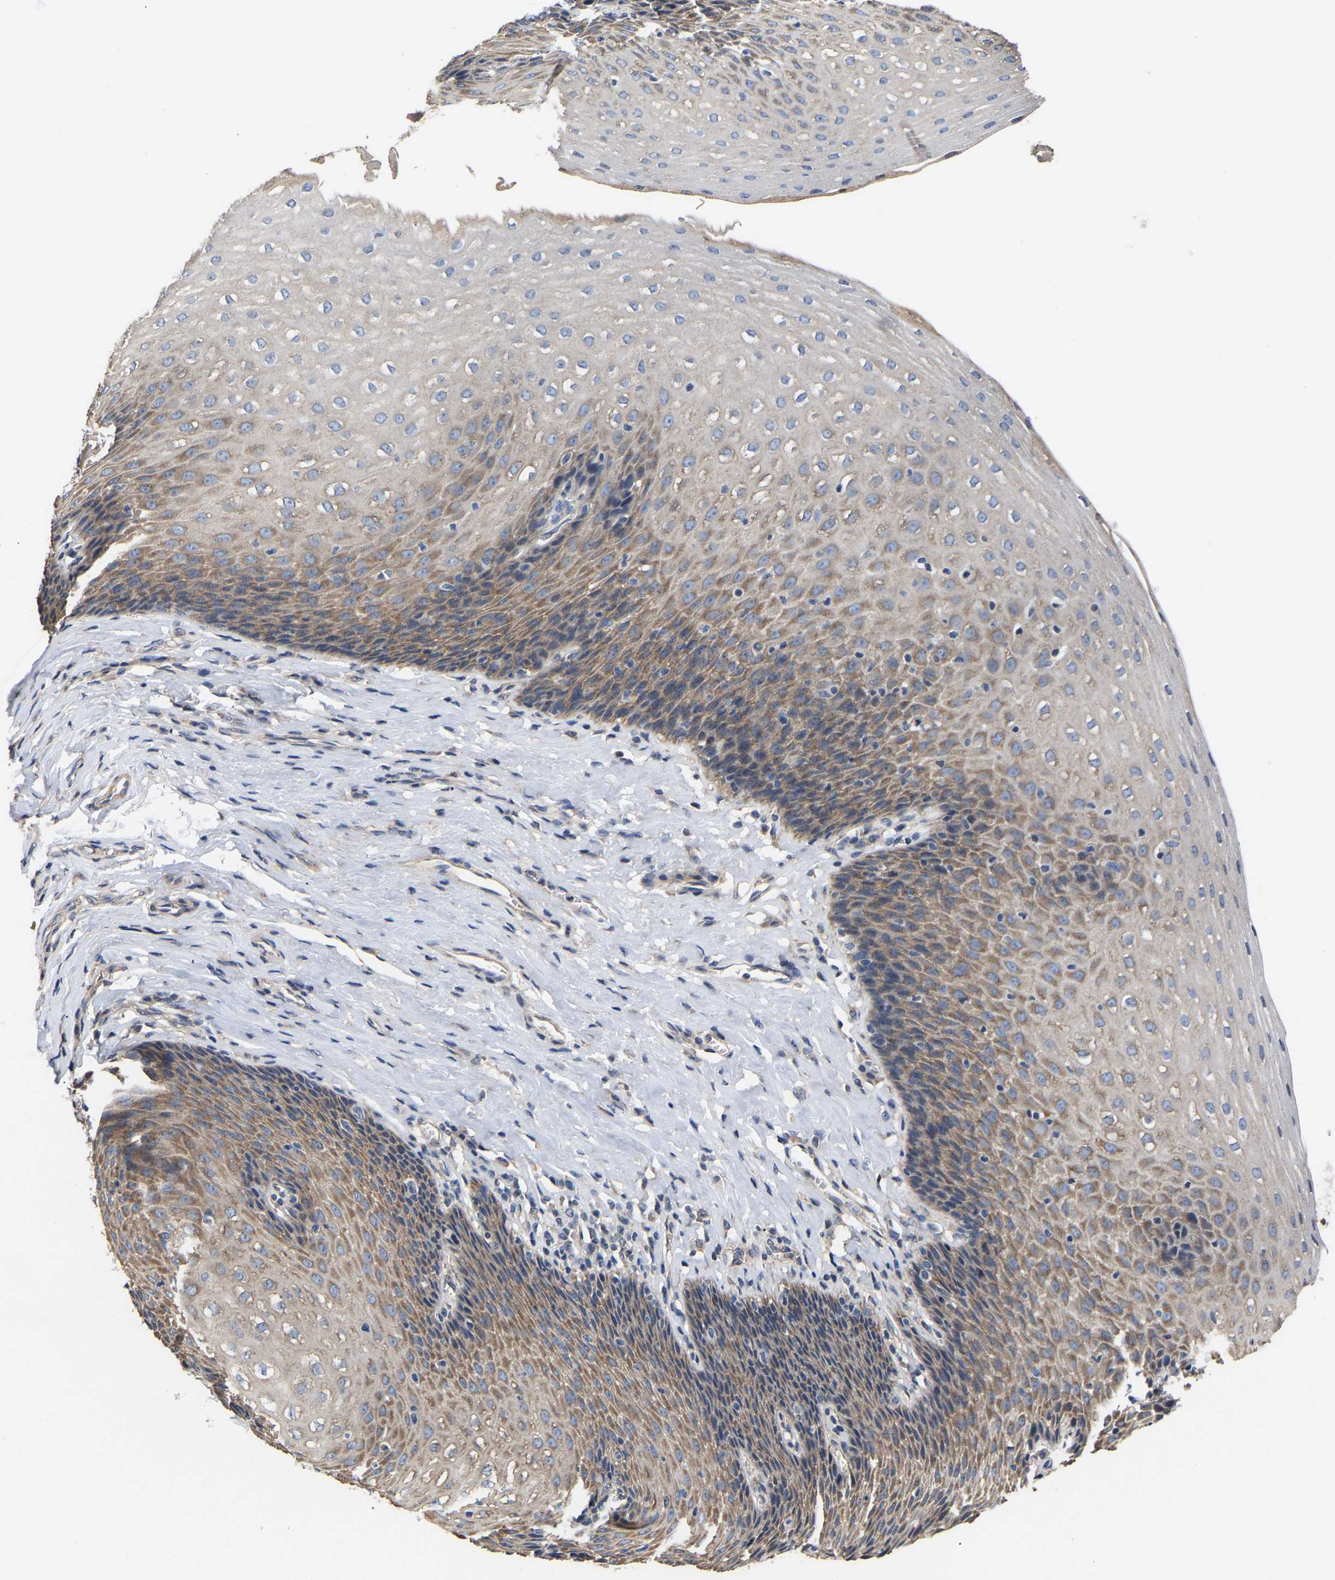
{"staining": {"intensity": "moderate", "quantity": "25%-75%", "location": "cytoplasmic/membranous"}, "tissue": "esophagus", "cell_type": "Squamous epithelial cells", "image_type": "normal", "snomed": [{"axis": "morphology", "description": "Normal tissue, NOS"}, {"axis": "topography", "description": "Esophagus"}], "caption": "A brown stain labels moderate cytoplasmic/membranous expression of a protein in squamous epithelial cells of unremarkable human esophagus. (Brightfield microscopy of DAB IHC at high magnification).", "gene": "AIMP2", "patient": {"sex": "female", "age": 61}}